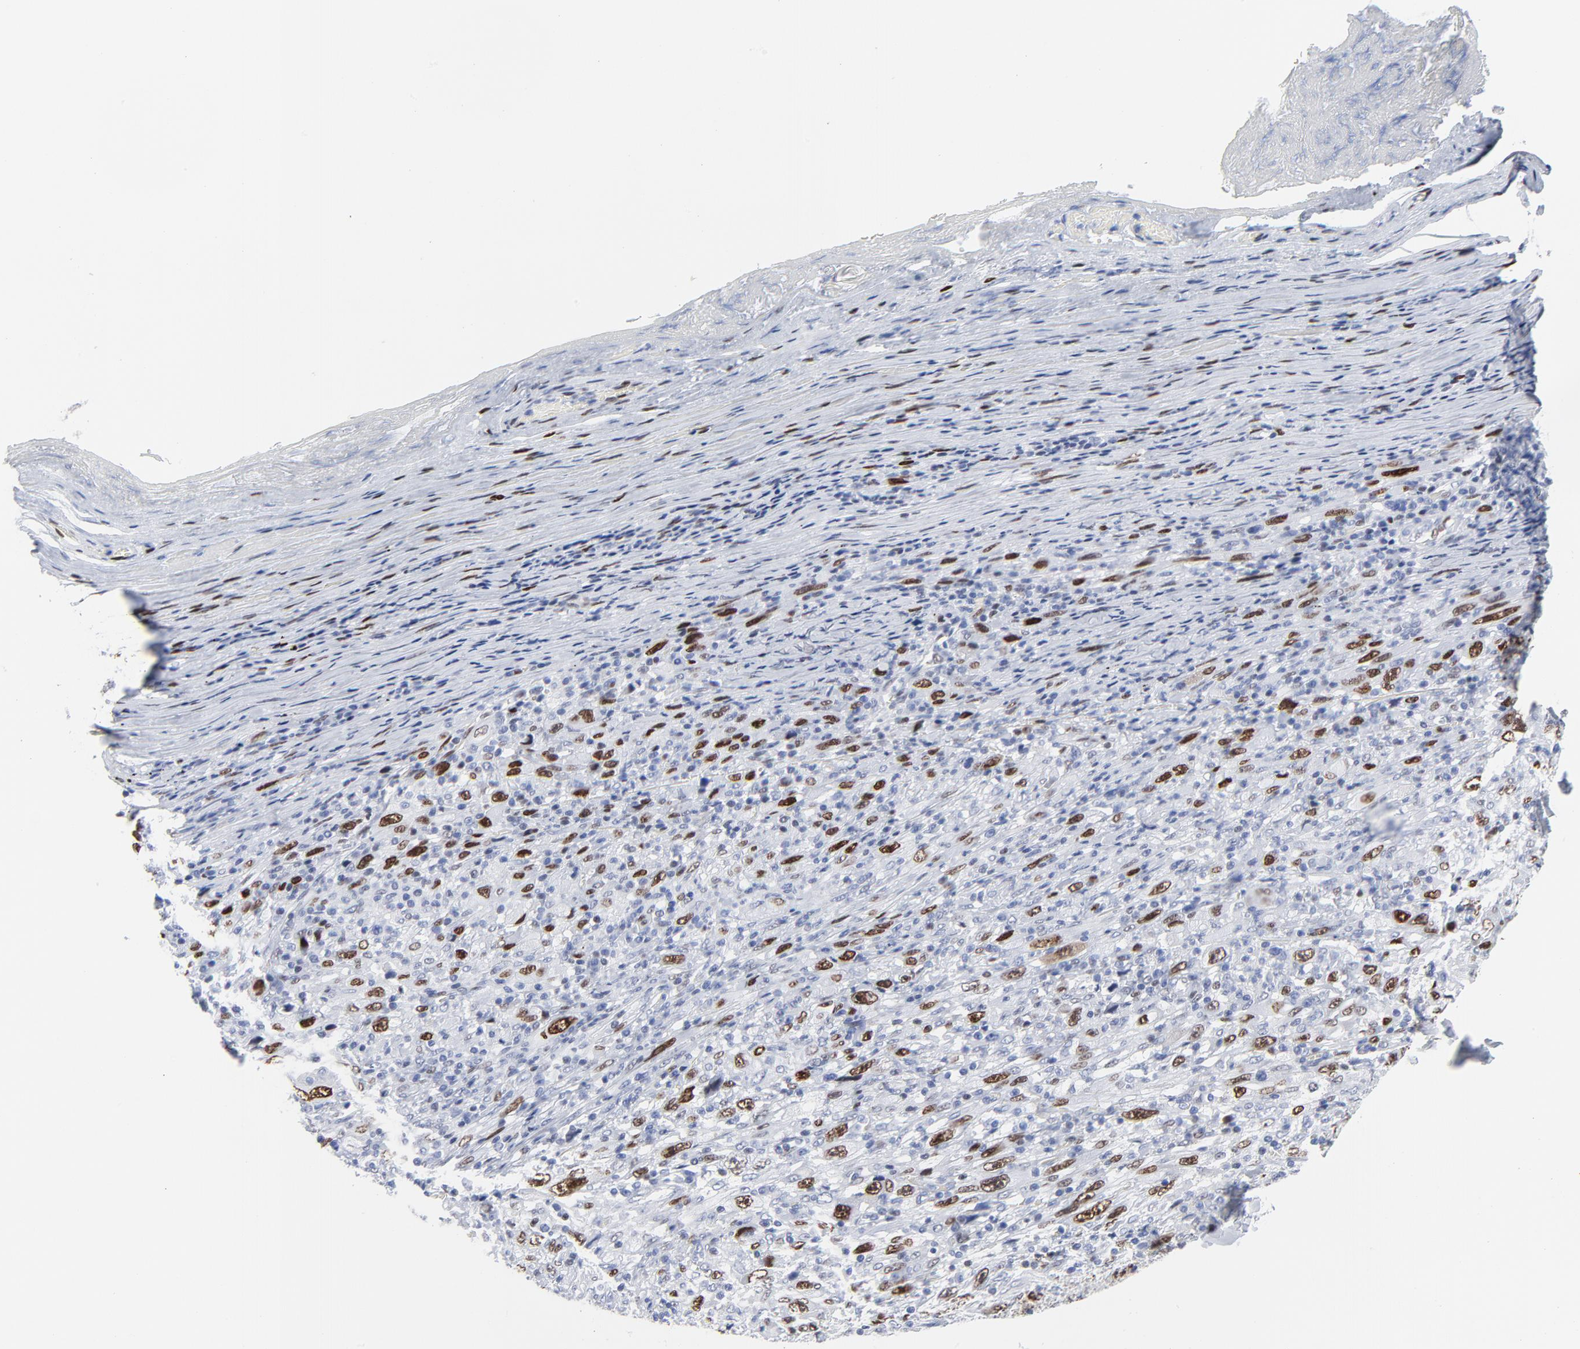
{"staining": {"intensity": "strong", "quantity": ">75%", "location": "nuclear"}, "tissue": "melanoma", "cell_type": "Tumor cells", "image_type": "cancer", "snomed": [{"axis": "morphology", "description": "Malignant melanoma, Metastatic site"}, {"axis": "topography", "description": "Skin"}], "caption": "Immunohistochemical staining of human malignant melanoma (metastatic site) displays high levels of strong nuclear protein staining in approximately >75% of tumor cells.", "gene": "JUN", "patient": {"sex": "female", "age": 56}}